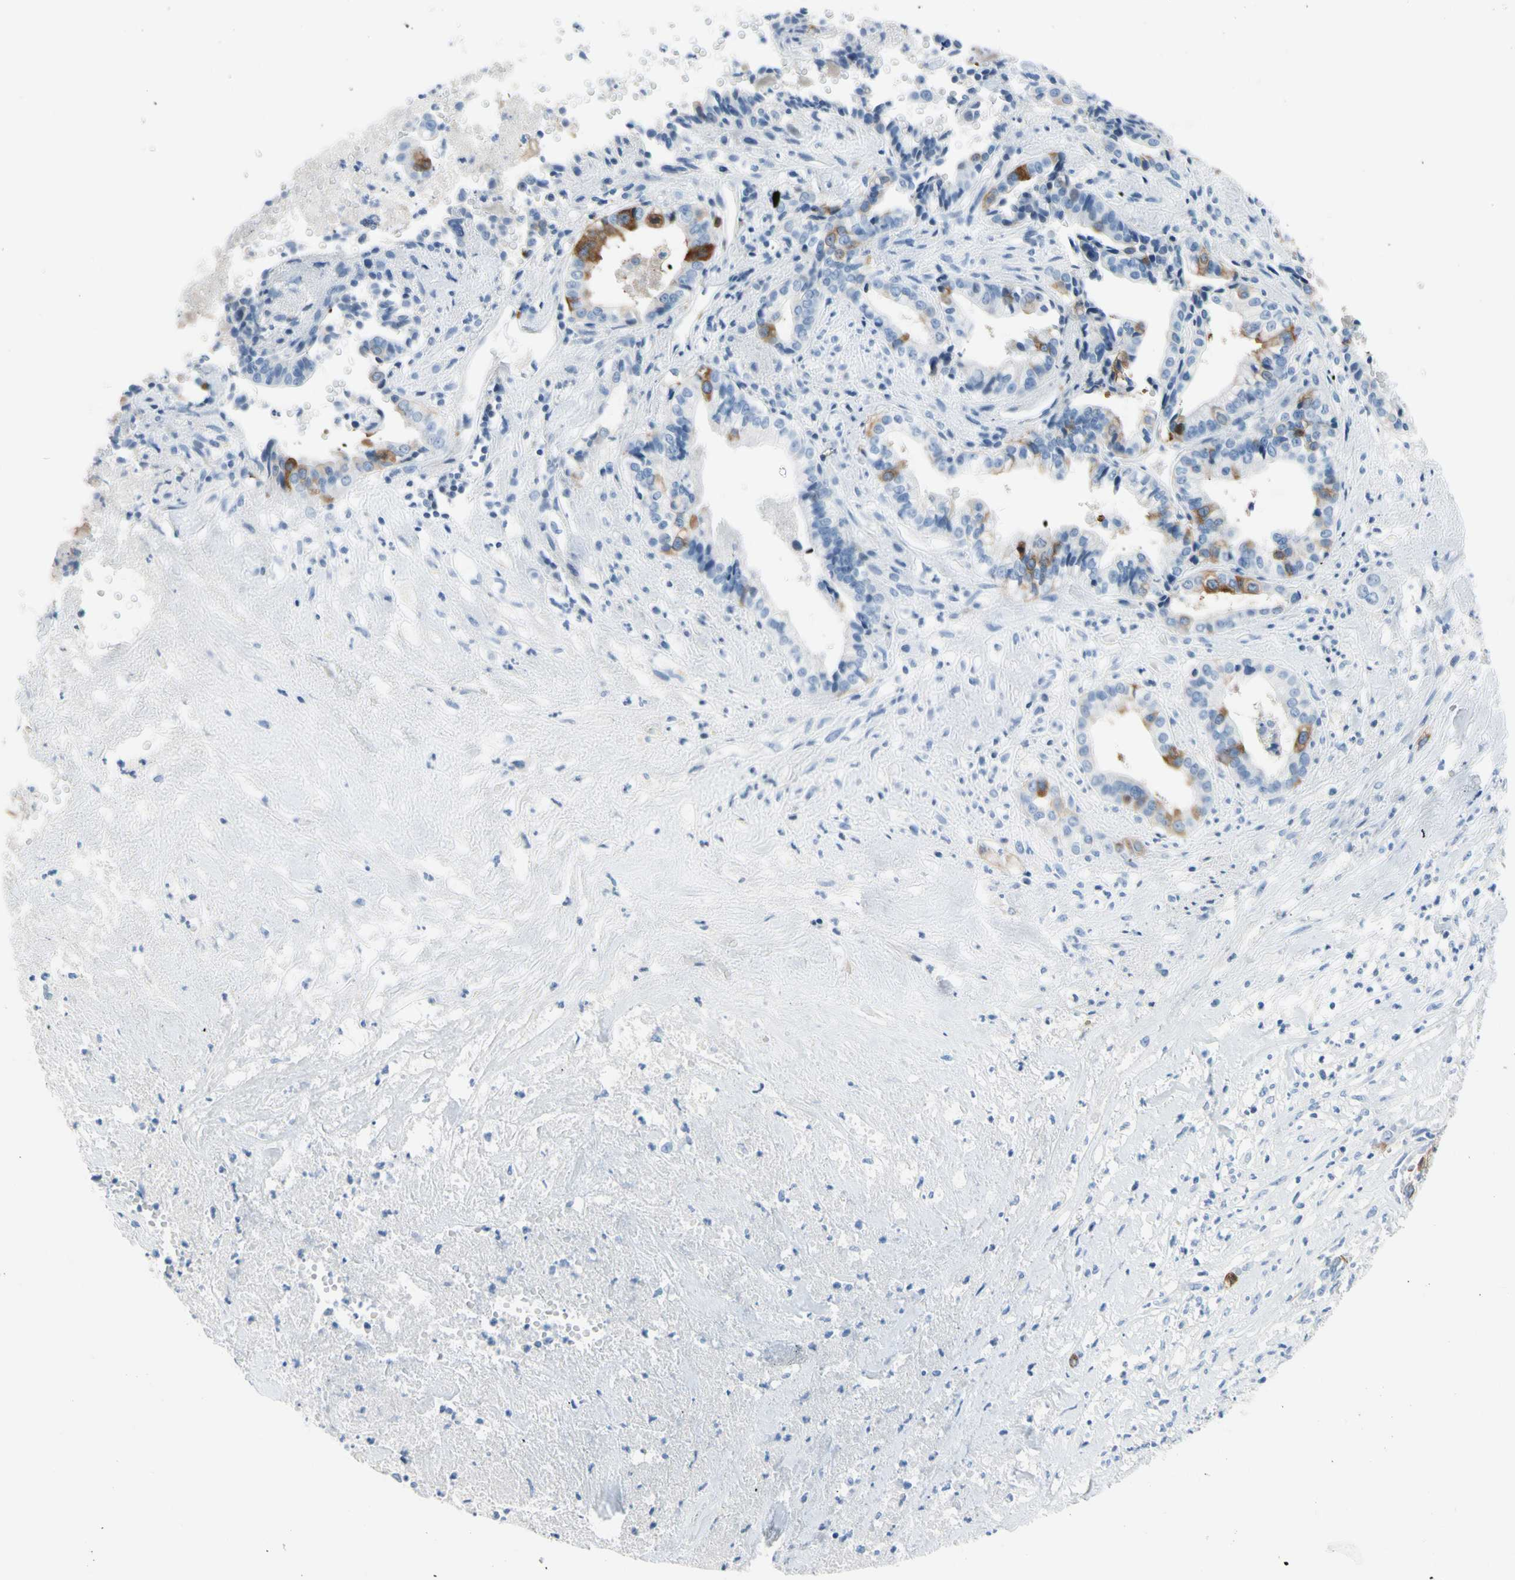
{"staining": {"intensity": "moderate", "quantity": "<25%", "location": "cytoplasmic/membranous"}, "tissue": "liver cancer", "cell_type": "Tumor cells", "image_type": "cancer", "snomed": [{"axis": "morphology", "description": "Cholangiocarcinoma"}, {"axis": "topography", "description": "Liver"}], "caption": "Immunohistochemical staining of human liver cancer (cholangiocarcinoma) demonstrates low levels of moderate cytoplasmic/membranous expression in approximately <25% of tumor cells.", "gene": "TACC3", "patient": {"sex": "female", "age": 61}}